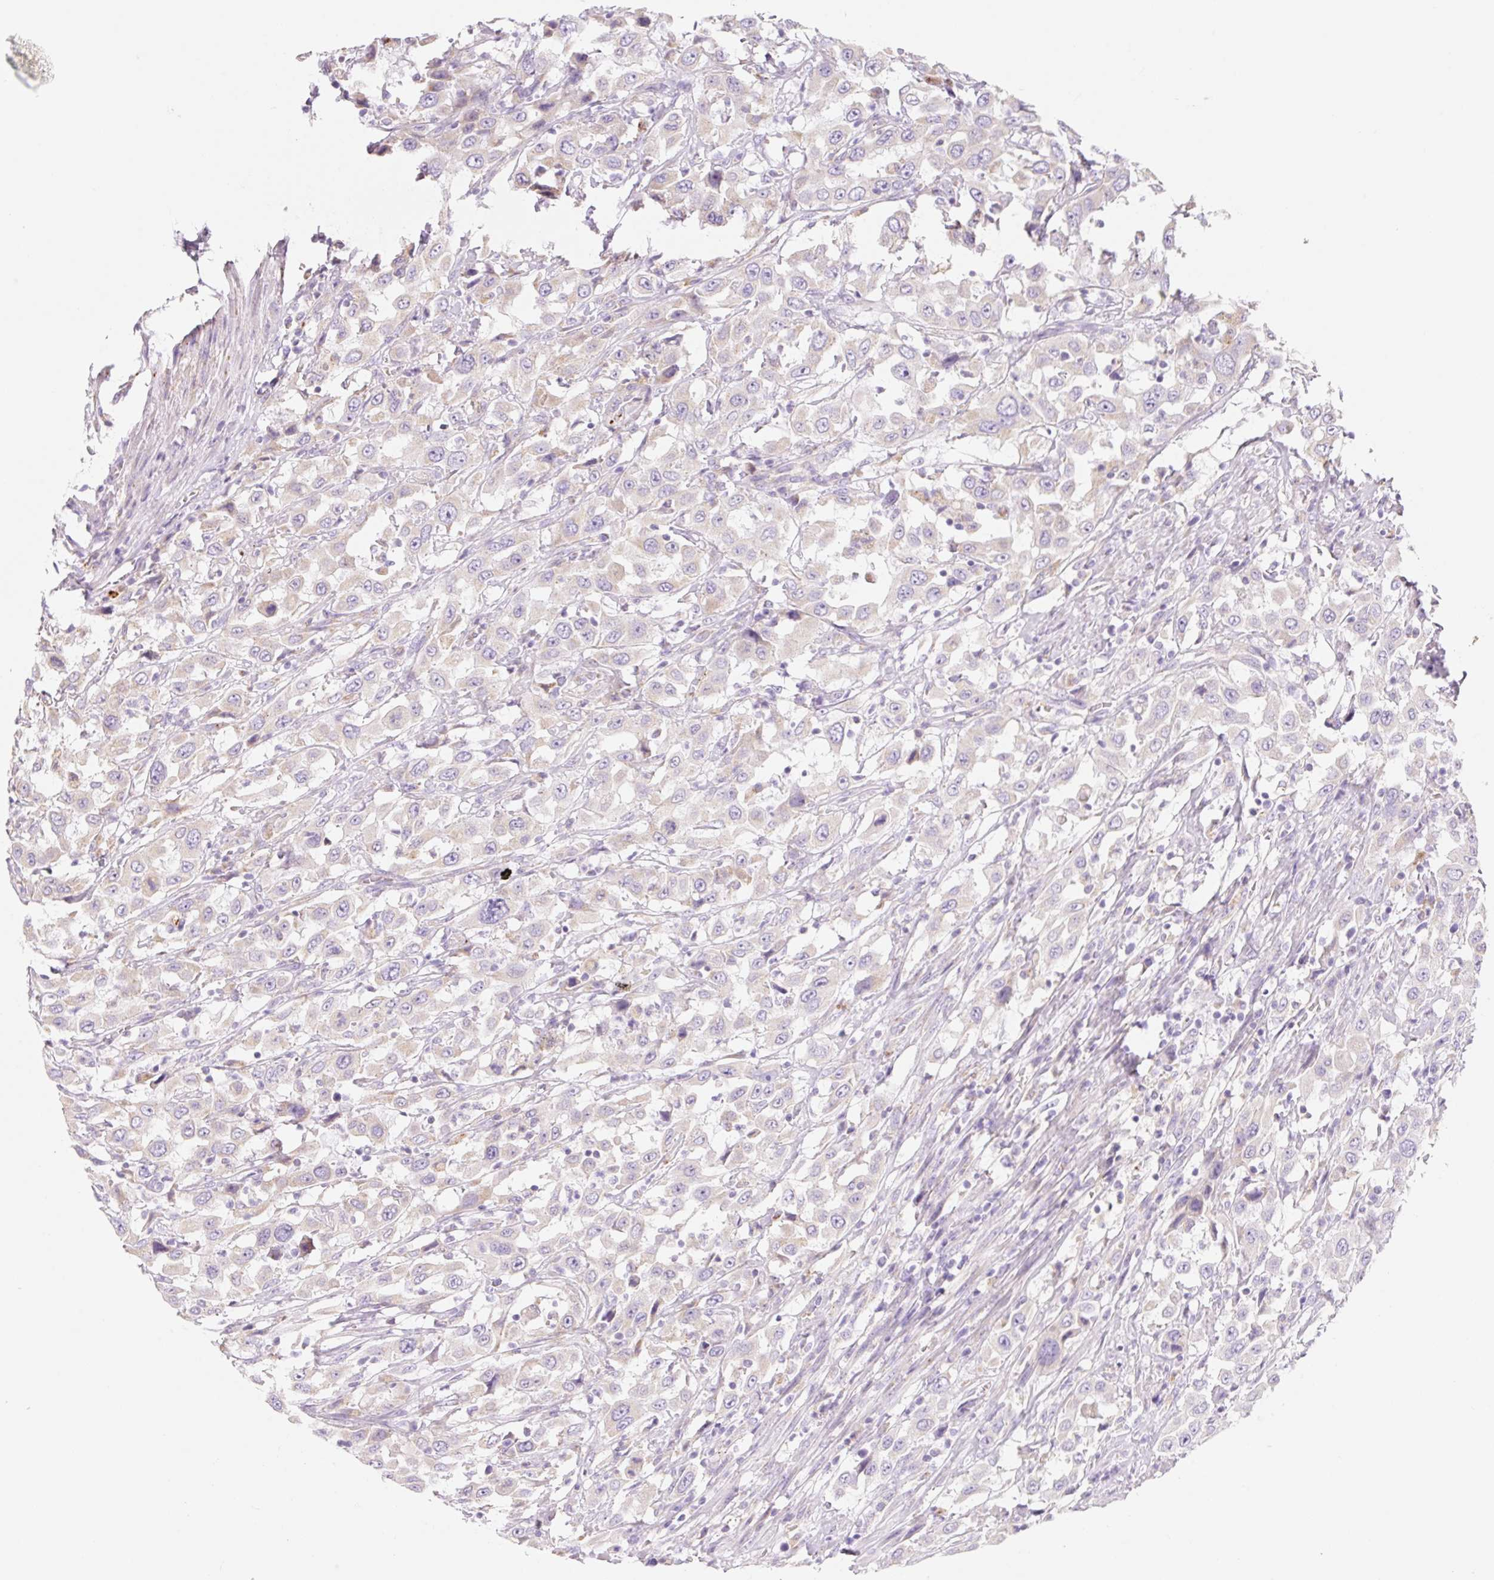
{"staining": {"intensity": "negative", "quantity": "none", "location": "none"}, "tissue": "urothelial cancer", "cell_type": "Tumor cells", "image_type": "cancer", "snomed": [{"axis": "morphology", "description": "Urothelial carcinoma, High grade"}, {"axis": "topography", "description": "Urinary bladder"}], "caption": "High power microscopy micrograph of an immunohistochemistry image of urothelial carcinoma (high-grade), revealing no significant expression in tumor cells.", "gene": "CLEC3A", "patient": {"sex": "male", "age": 61}}